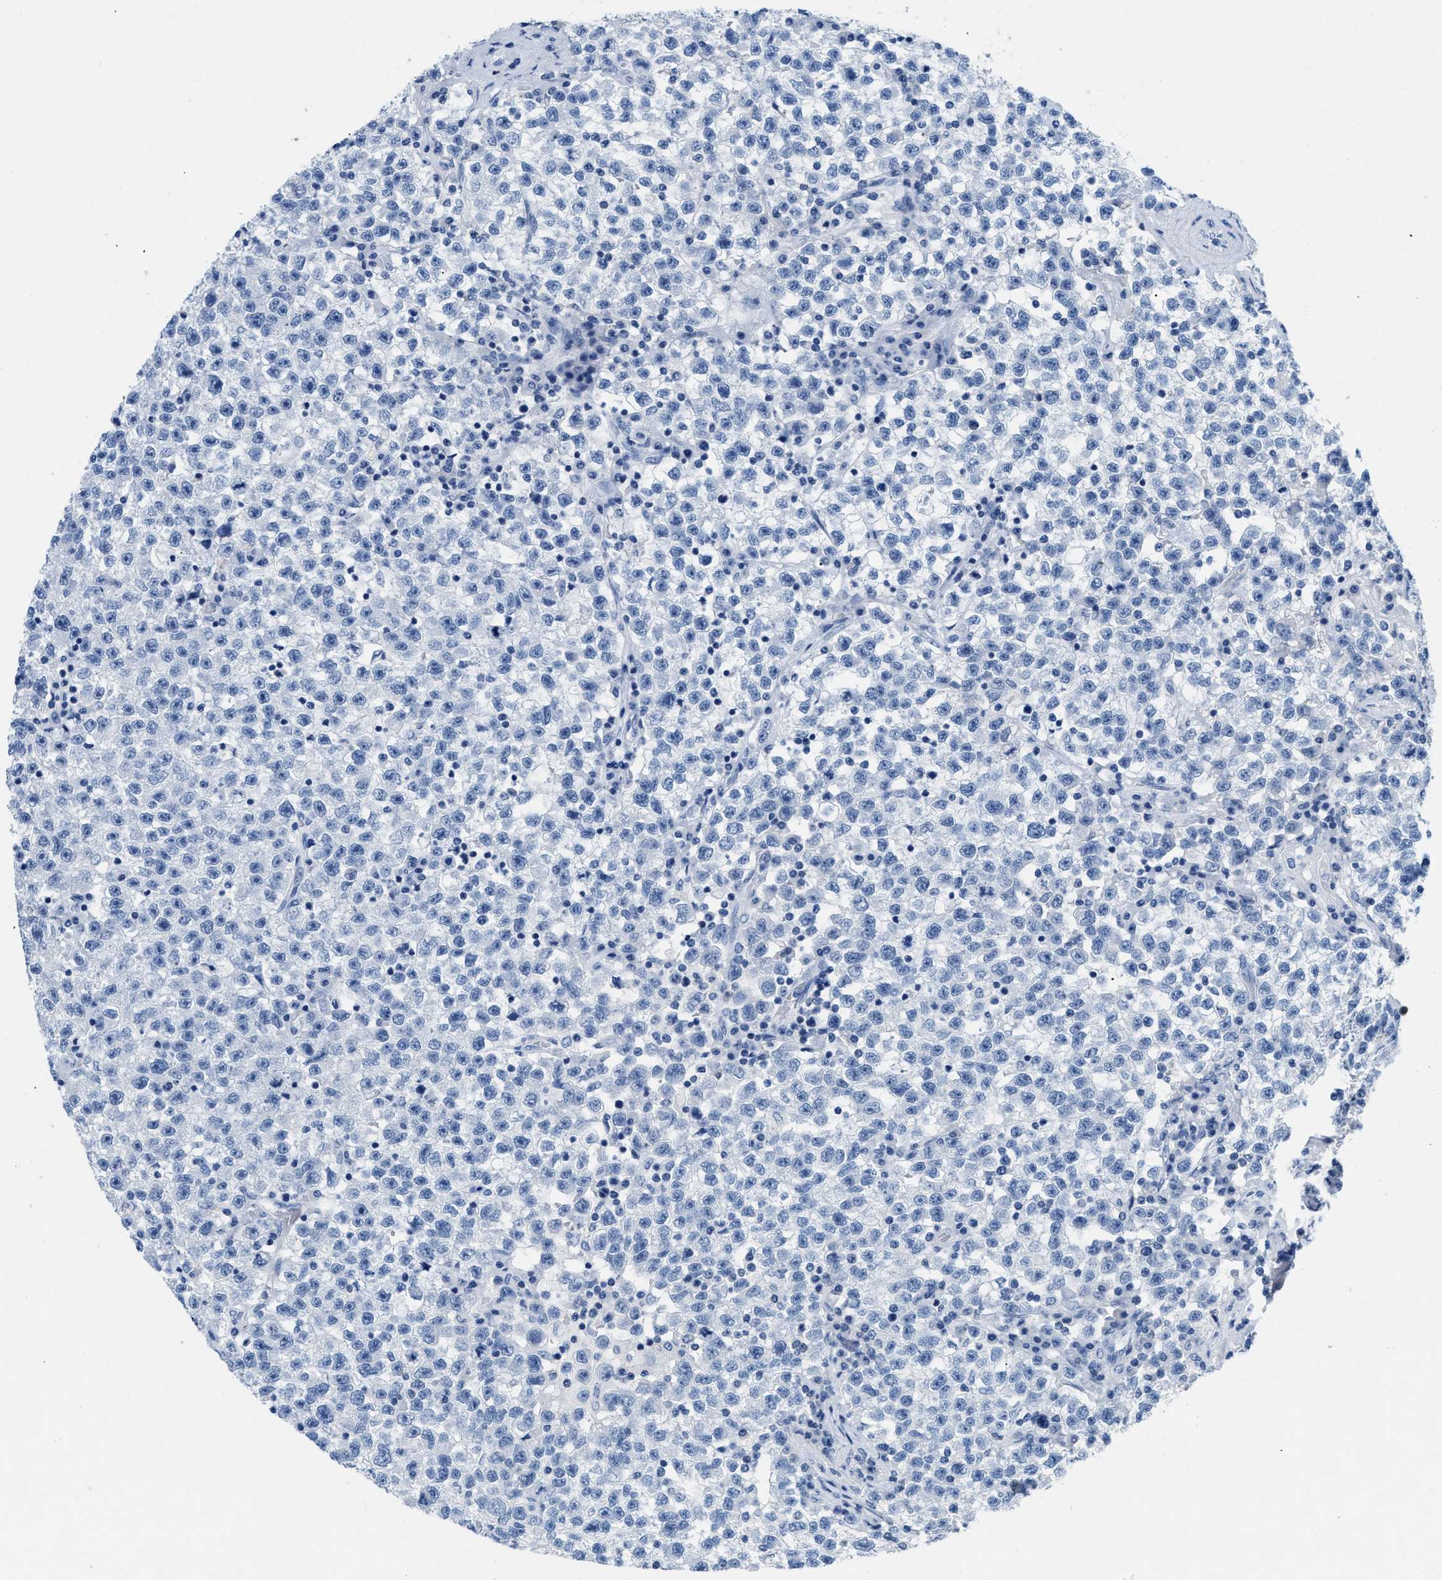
{"staining": {"intensity": "negative", "quantity": "none", "location": "none"}, "tissue": "testis cancer", "cell_type": "Tumor cells", "image_type": "cancer", "snomed": [{"axis": "morphology", "description": "Seminoma, NOS"}, {"axis": "topography", "description": "Testis"}], "caption": "This is a image of immunohistochemistry (IHC) staining of testis seminoma, which shows no staining in tumor cells.", "gene": "NFATC2", "patient": {"sex": "male", "age": 22}}